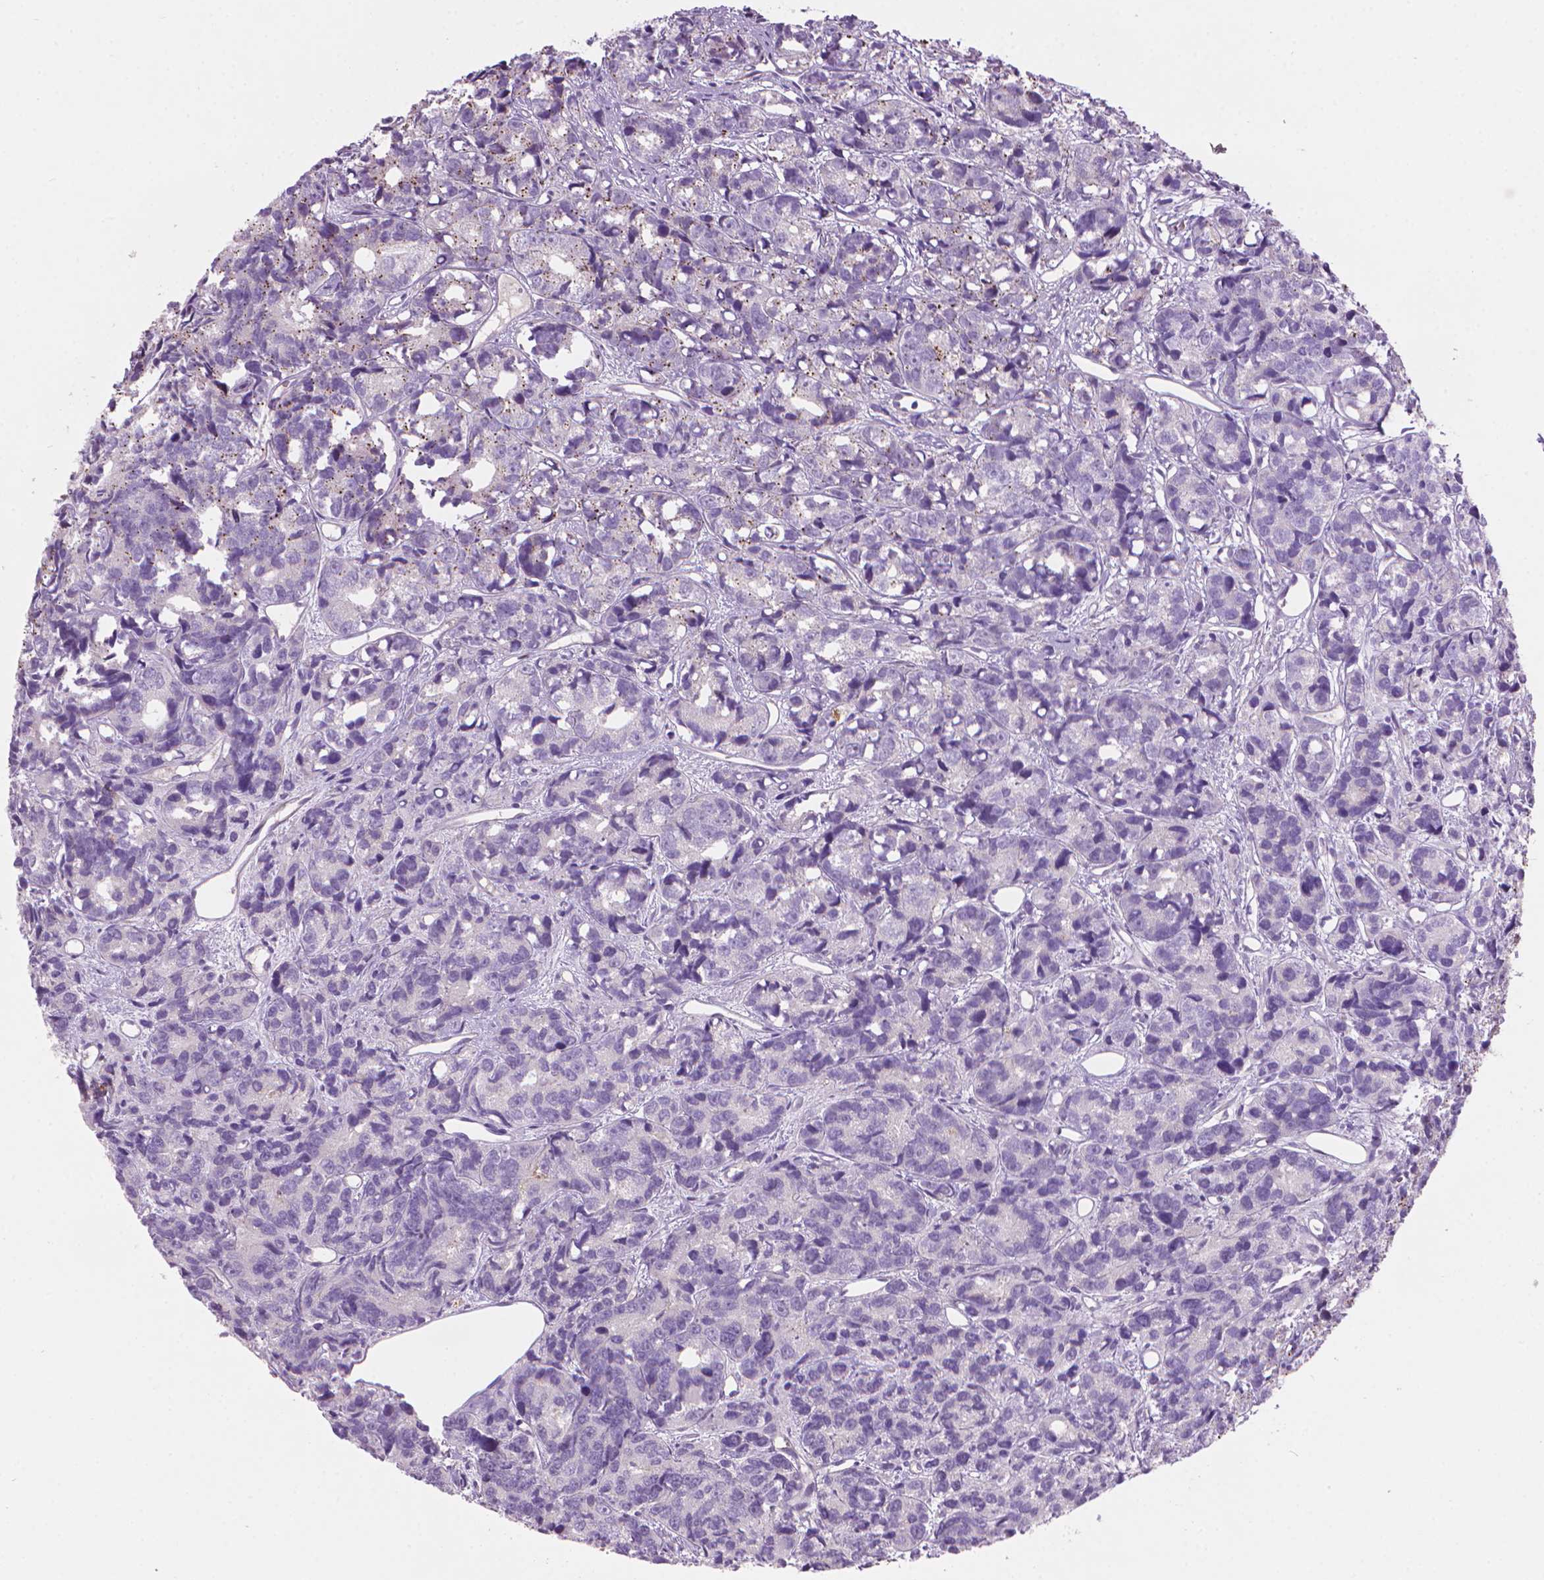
{"staining": {"intensity": "negative", "quantity": "none", "location": "none"}, "tissue": "prostate cancer", "cell_type": "Tumor cells", "image_type": "cancer", "snomed": [{"axis": "morphology", "description": "Adenocarcinoma, High grade"}, {"axis": "topography", "description": "Prostate"}], "caption": "This is an IHC image of human adenocarcinoma (high-grade) (prostate). There is no positivity in tumor cells.", "gene": "AMMECR1", "patient": {"sex": "male", "age": 77}}